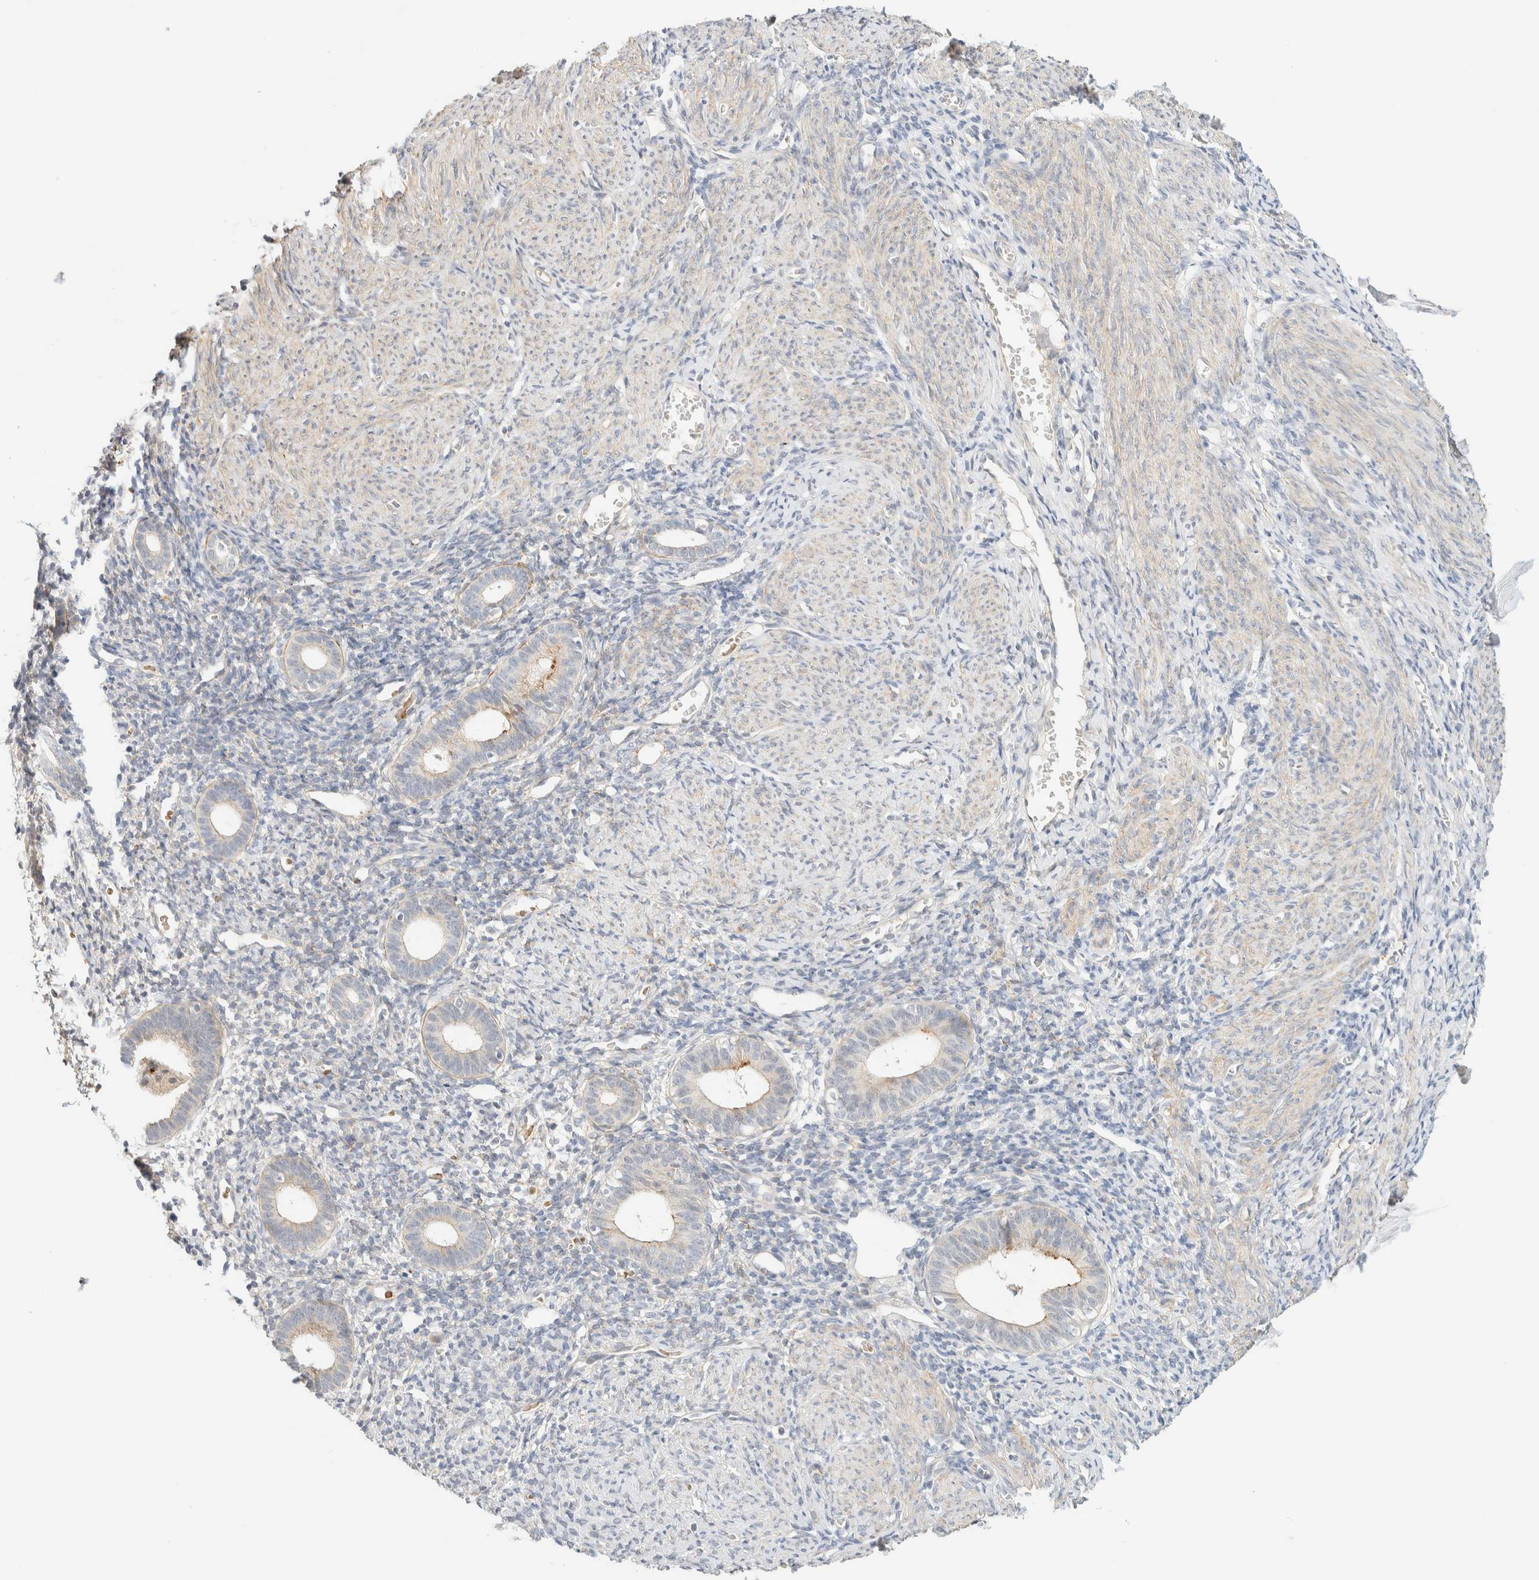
{"staining": {"intensity": "negative", "quantity": "none", "location": "none"}, "tissue": "endometrium", "cell_type": "Cells in endometrial stroma", "image_type": "normal", "snomed": [{"axis": "morphology", "description": "Normal tissue, NOS"}, {"axis": "morphology", "description": "Adenocarcinoma, NOS"}, {"axis": "topography", "description": "Endometrium"}], "caption": "IHC image of unremarkable human endometrium stained for a protein (brown), which demonstrates no positivity in cells in endometrial stroma.", "gene": "TNK1", "patient": {"sex": "female", "age": 57}}